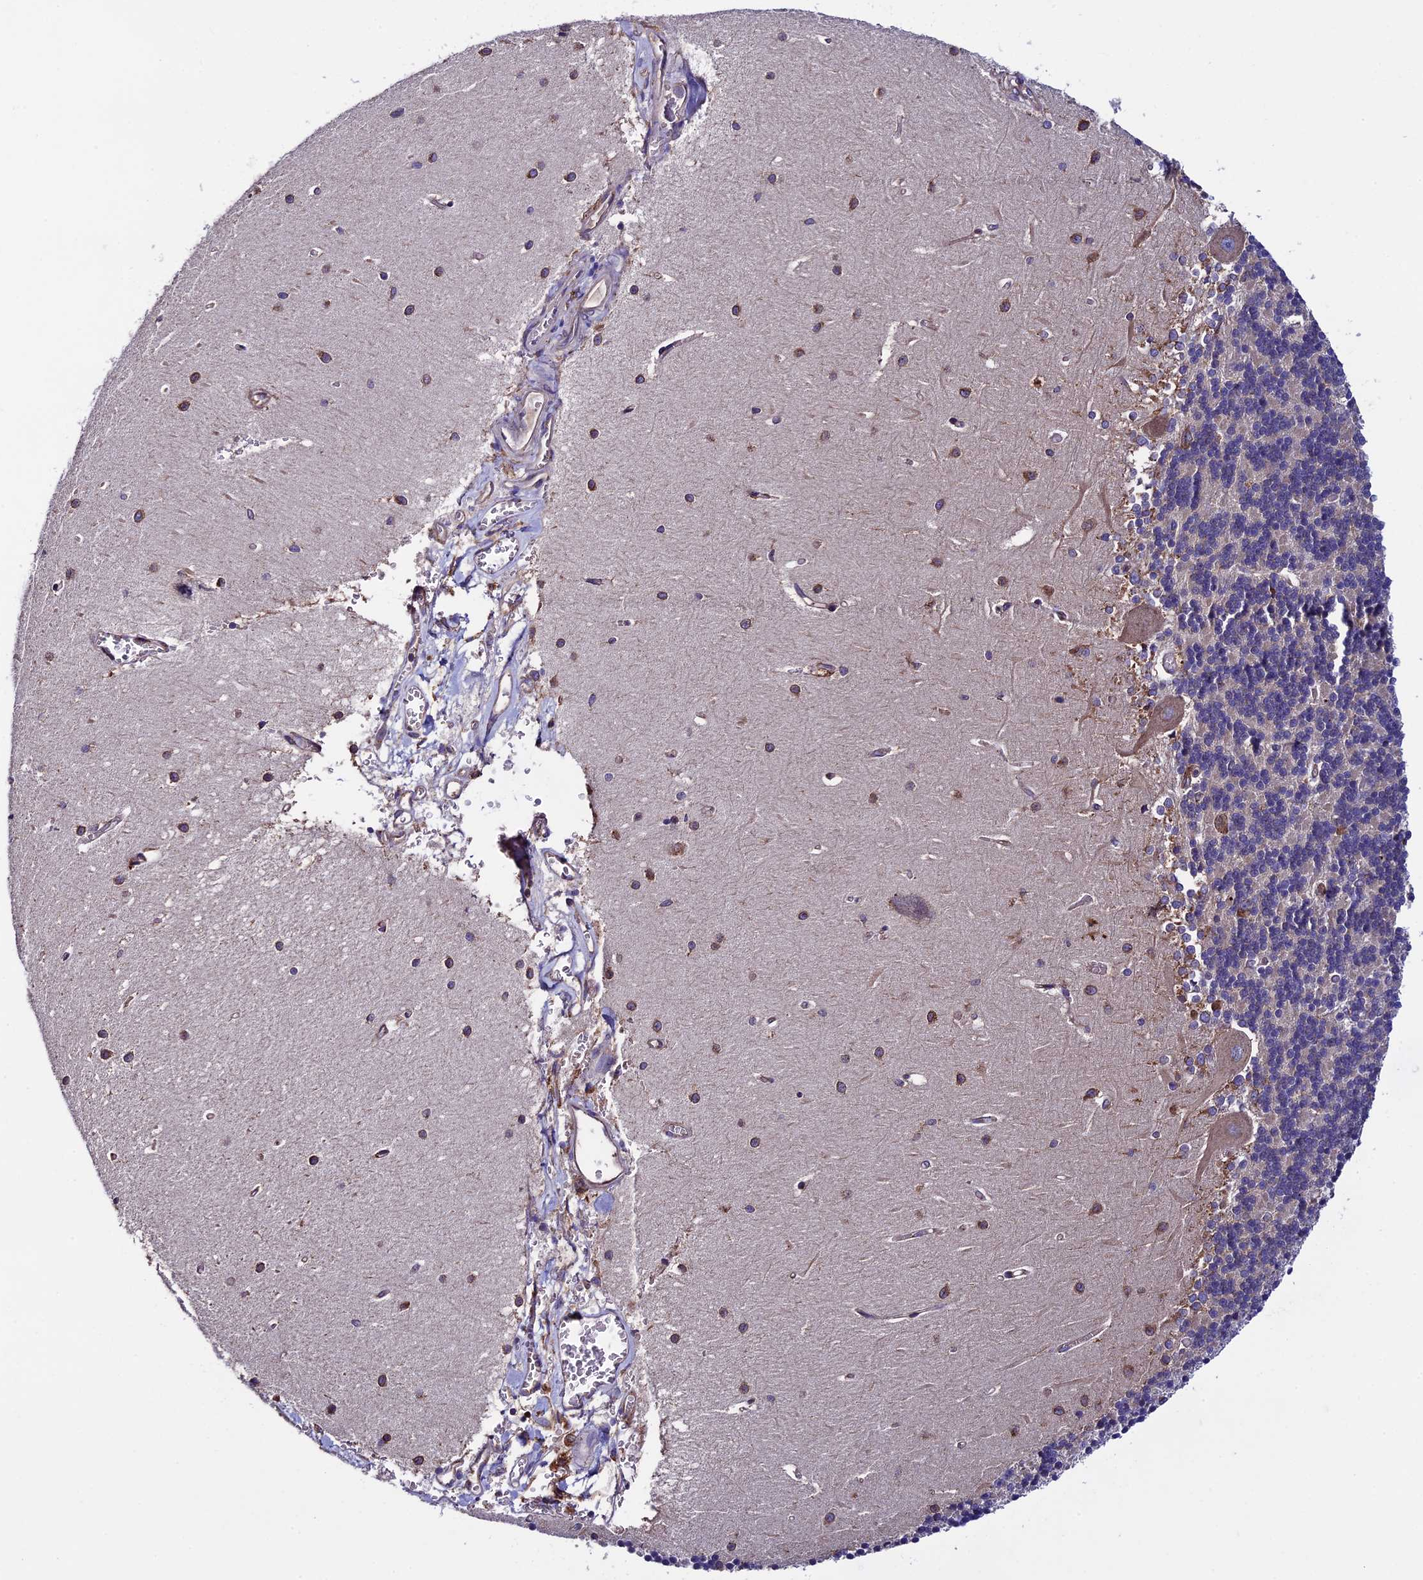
{"staining": {"intensity": "negative", "quantity": "none", "location": "none"}, "tissue": "cerebellum", "cell_type": "Cells in granular layer", "image_type": "normal", "snomed": [{"axis": "morphology", "description": "Normal tissue, NOS"}, {"axis": "topography", "description": "Cerebellum"}], "caption": "Immunohistochemistry image of normal cerebellum: cerebellum stained with DAB (3,3'-diaminobenzidine) reveals no significant protein positivity in cells in granular layer. (DAB immunohistochemistry visualized using brightfield microscopy, high magnification).", "gene": "BTBD3", "patient": {"sex": "male", "age": 37}}